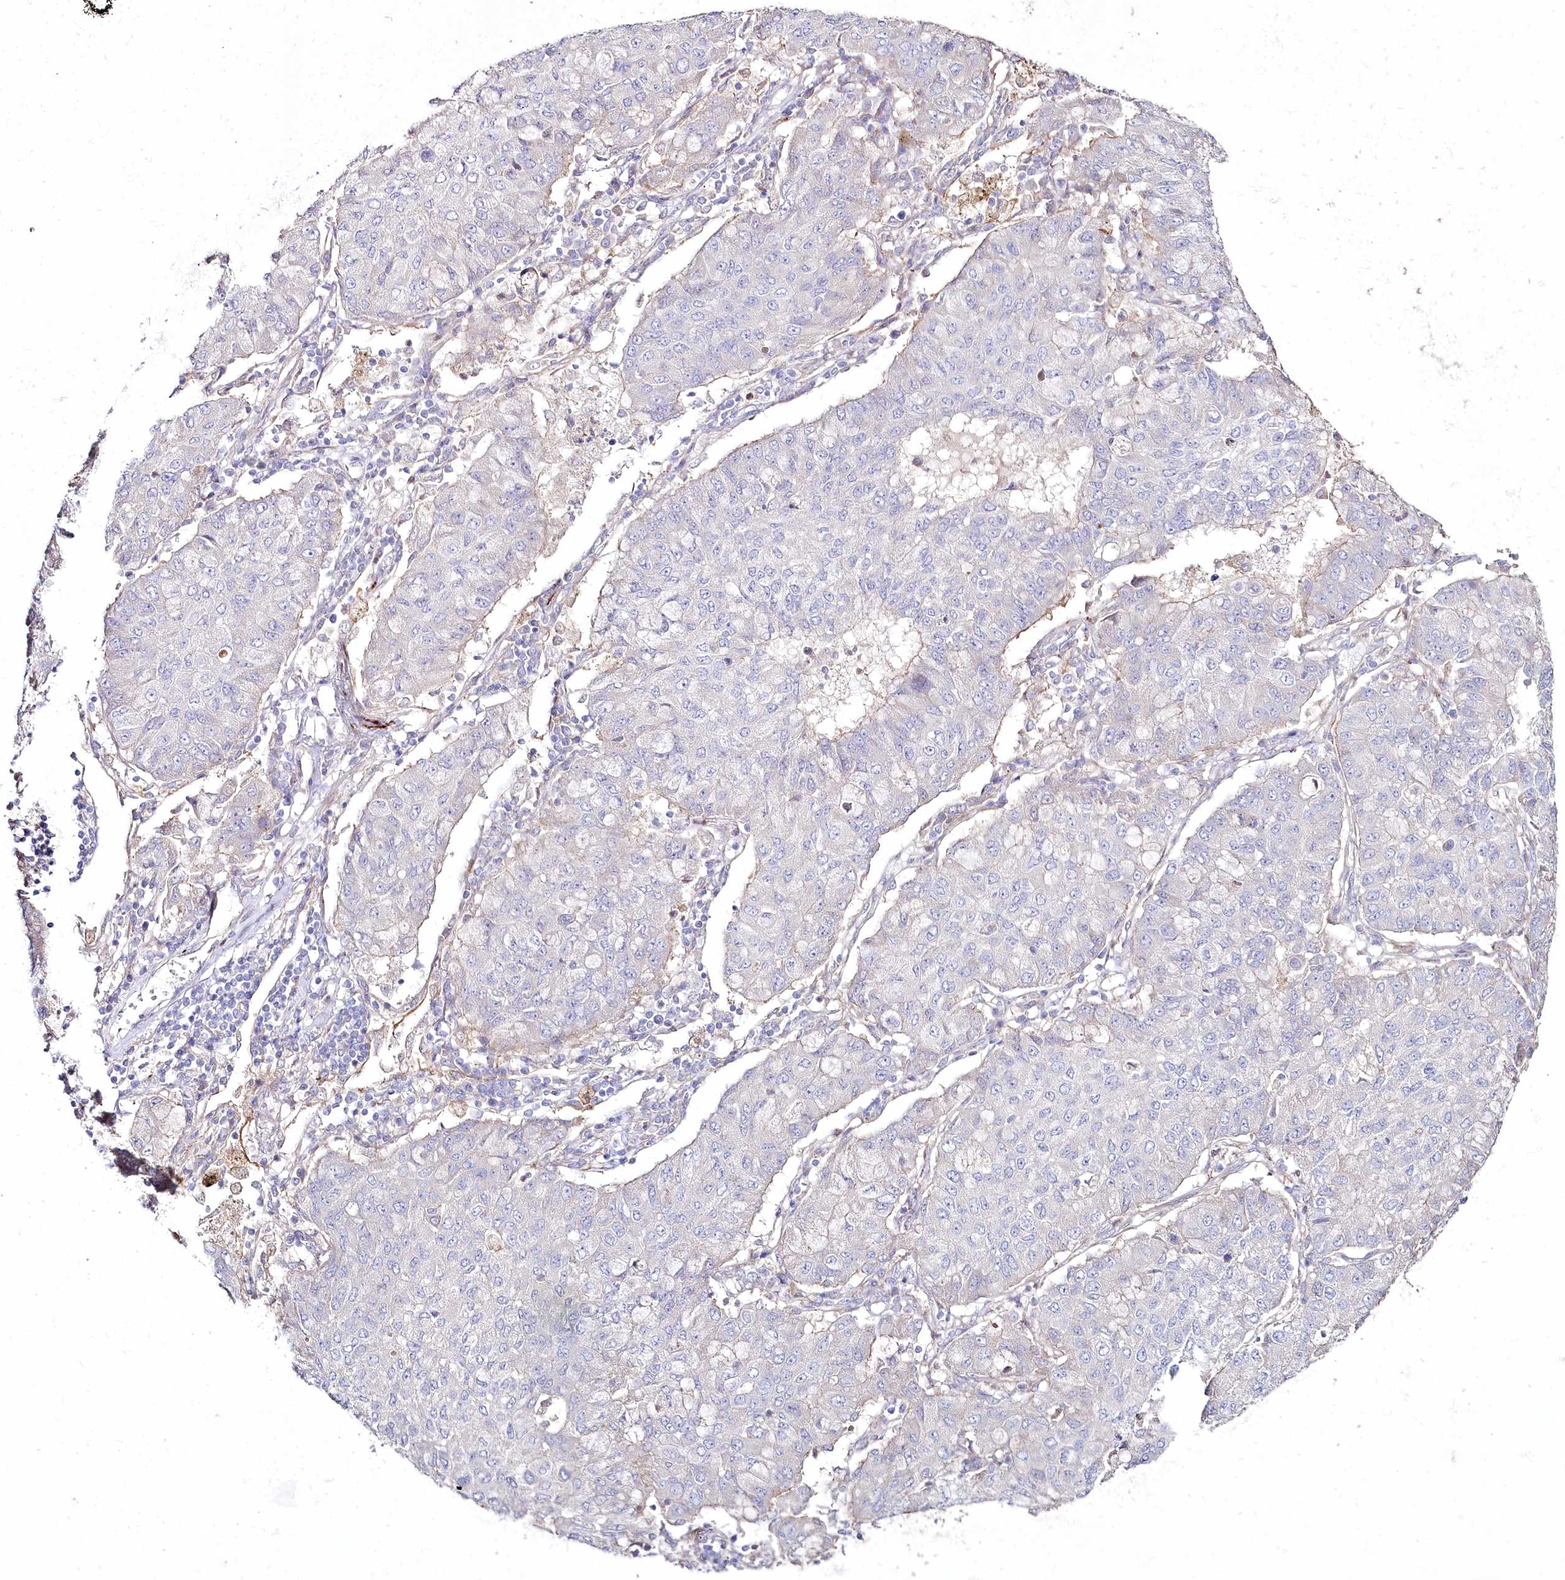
{"staining": {"intensity": "negative", "quantity": "none", "location": "none"}, "tissue": "lung cancer", "cell_type": "Tumor cells", "image_type": "cancer", "snomed": [{"axis": "morphology", "description": "Squamous cell carcinoma, NOS"}, {"axis": "topography", "description": "Lung"}], "caption": "This is a photomicrograph of immunohistochemistry staining of lung cancer, which shows no positivity in tumor cells.", "gene": "SUMF1", "patient": {"sex": "male", "age": 74}}